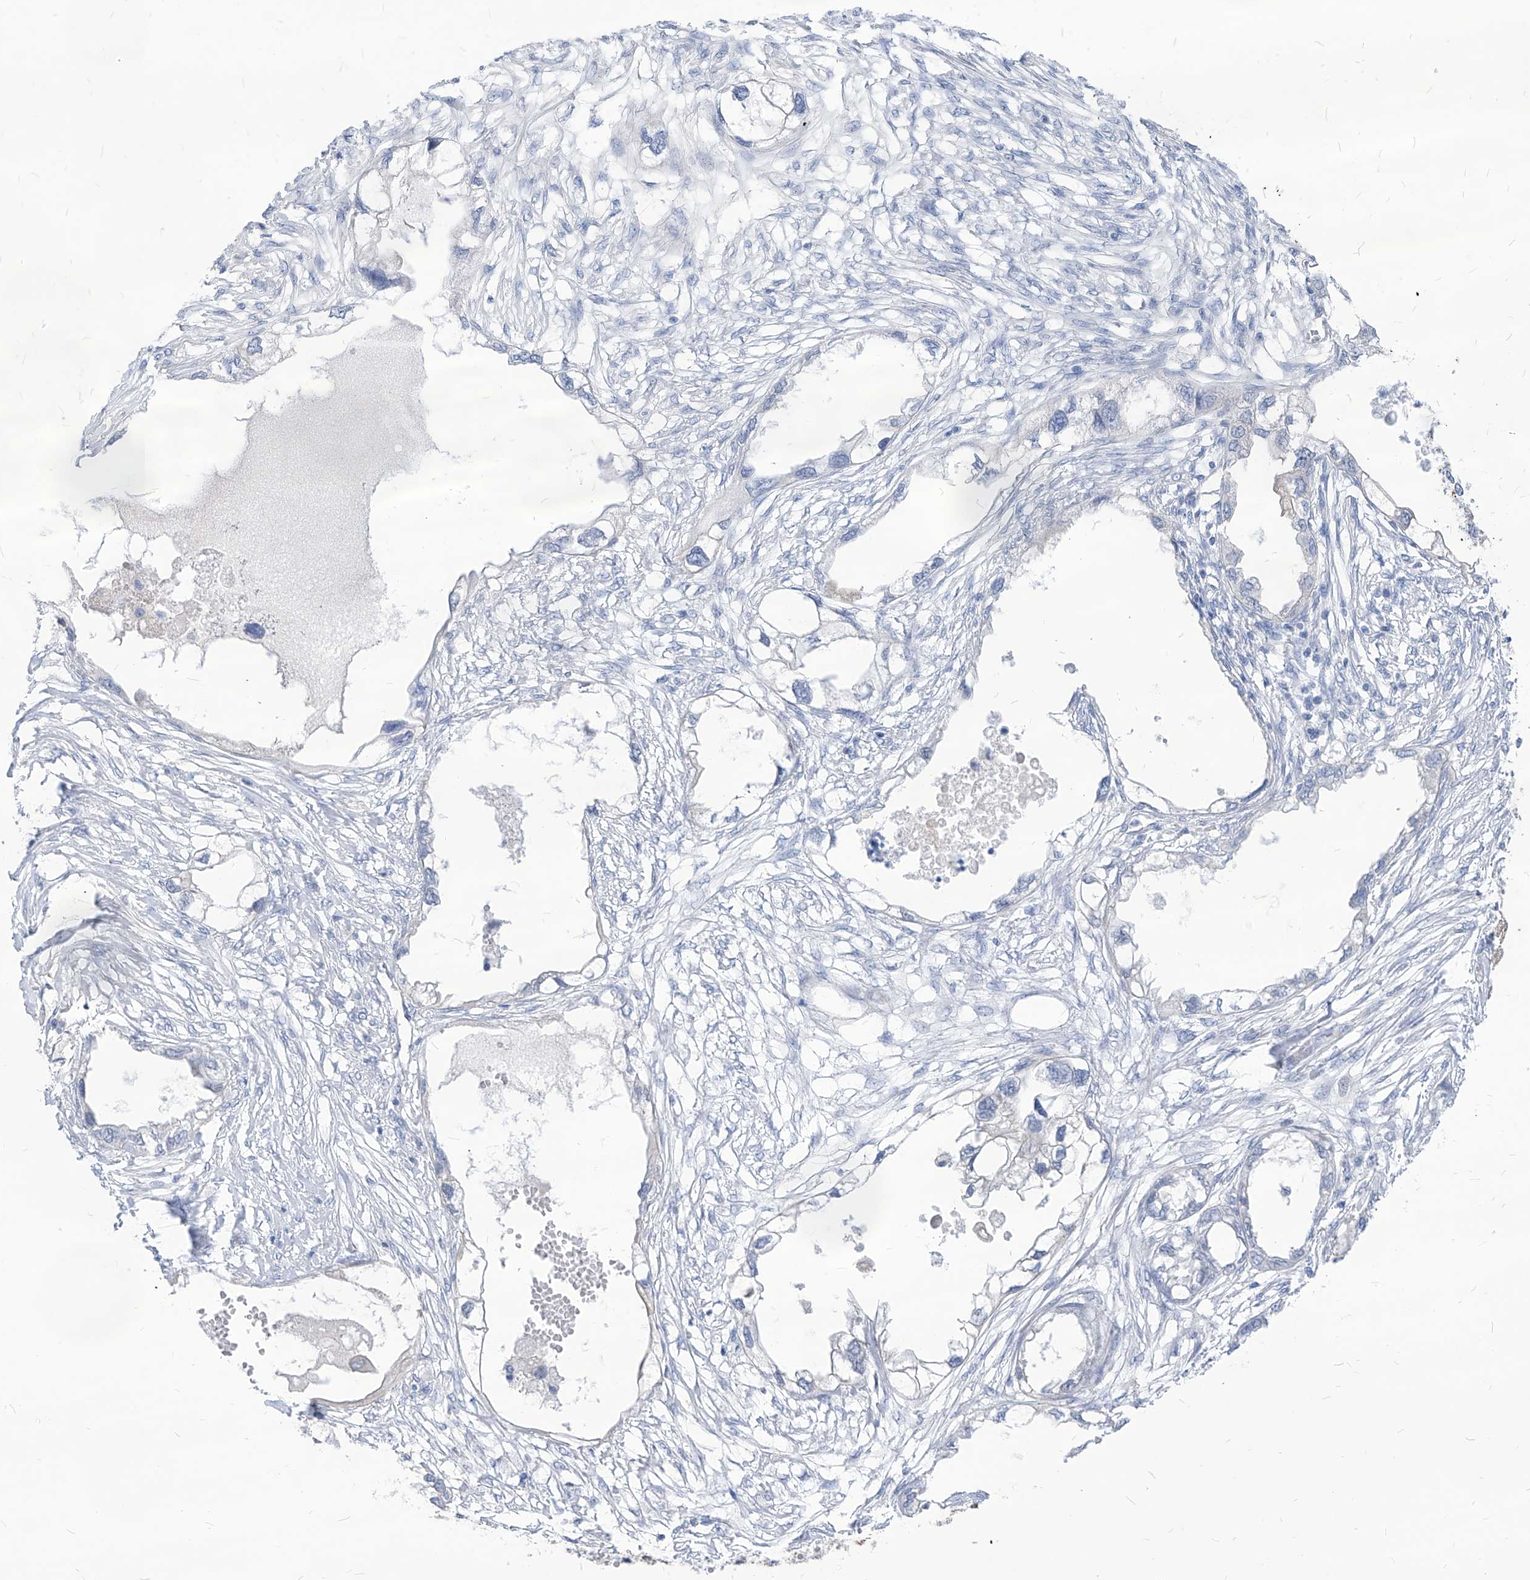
{"staining": {"intensity": "negative", "quantity": "none", "location": "none"}, "tissue": "endometrial cancer", "cell_type": "Tumor cells", "image_type": "cancer", "snomed": [{"axis": "morphology", "description": "Adenocarcinoma, NOS"}, {"axis": "morphology", "description": "Adenocarcinoma, metastatic, NOS"}, {"axis": "topography", "description": "Adipose tissue"}, {"axis": "topography", "description": "Endometrium"}], "caption": "Protein analysis of endometrial cancer (adenocarcinoma) reveals no significant positivity in tumor cells.", "gene": "AKAP10", "patient": {"sex": "female", "age": 67}}